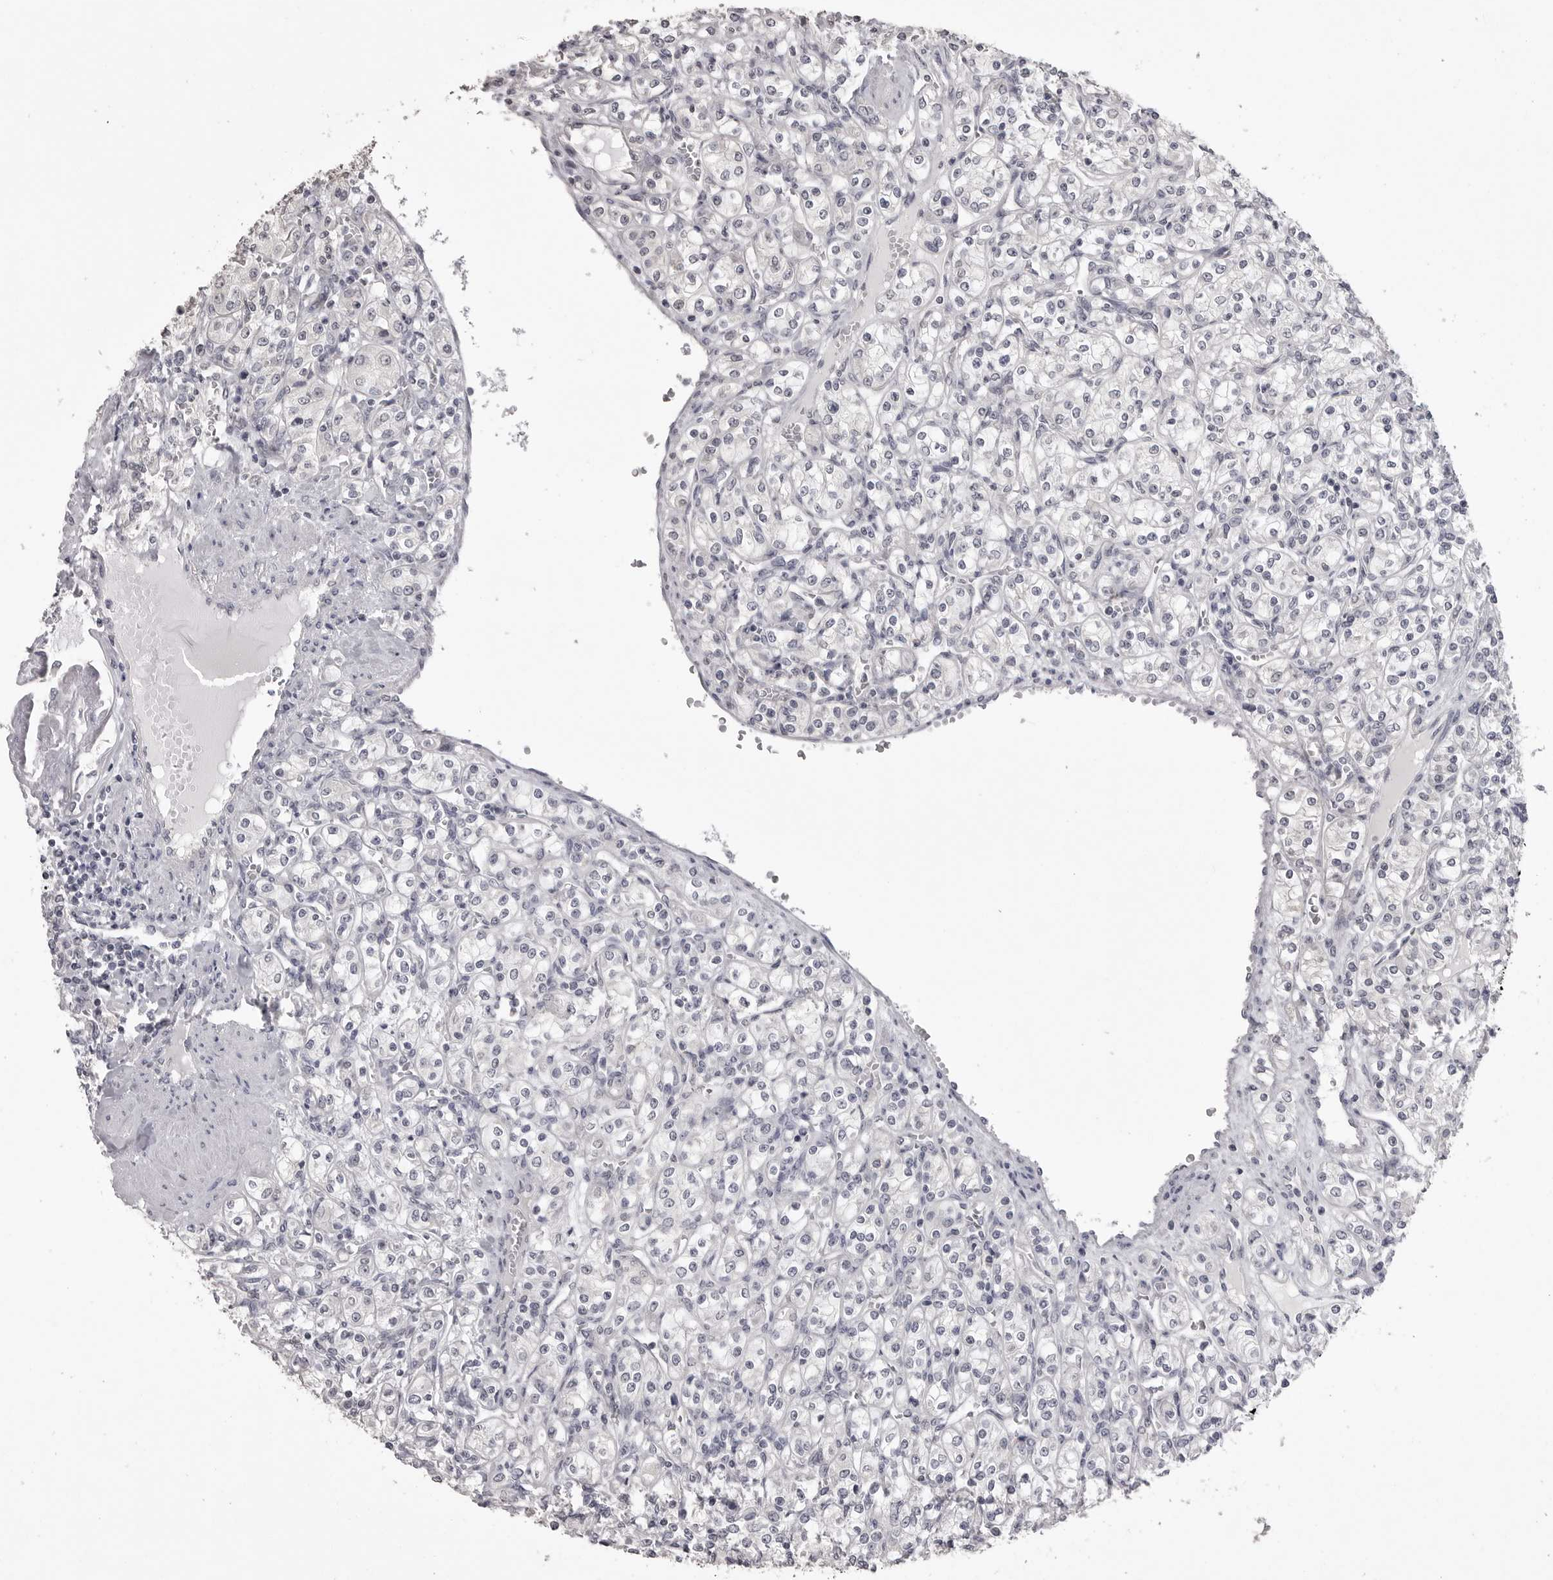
{"staining": {"intensity": "negative", "quantity": "none", "location": "none"}, "tissue": "renal cancer", "cell_type": "Tumor cells", "image_type": "cancer", "snomed": [{"axis": "morphology", "description": "Adenocarcinoma, NOS"}, {"axis": "topography", "description": "Kidney"}], "caption": "High magnification brightfield microscopy of adenocarcinoma (renal) stained with DAB (brown) and counterstained with hematoxylin (blue): tumor cells show no significant positivity. (Brightfield microscopy of DAB IHC at high magnification).", "gene": "GPN2", "patient": {"sex": "male", "age": 77}}